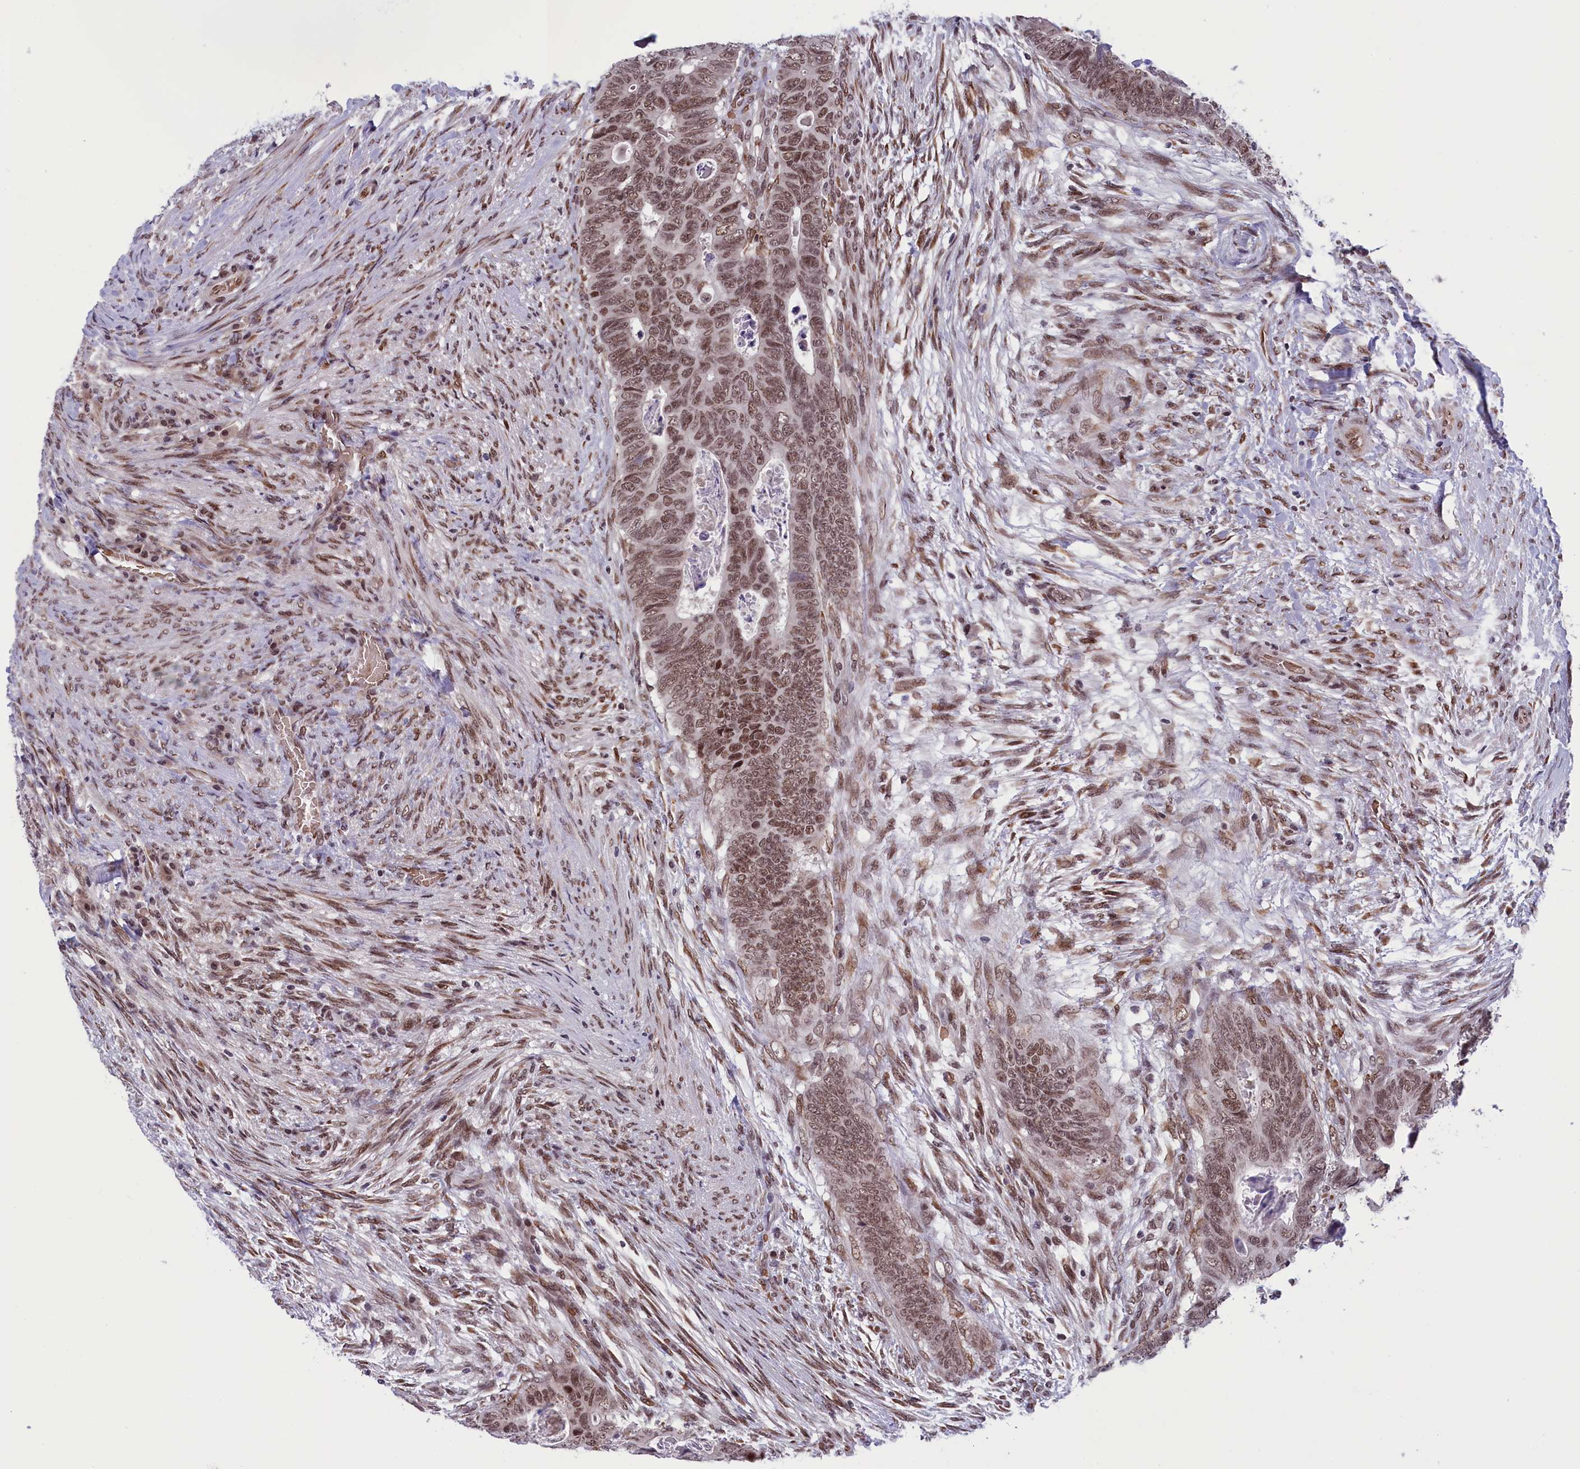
{"staining": {"intensity": "moderate", "quantity": ">75%", "location": "nuclear"}, "tissue": "colorectal cancer", "cell_type": "Tumor cells", "image_type": "cancer", "snomed": [{"axis": "morphology", "description": "Adenocarcinoma, NOS"}, {"axis": "topography", "description": "Rectum"}], "caption": "The micrograph reveals staining of adenocarcinoma (colorectal), revealing moderate nuclear protein positivity (brown color) within tumor cells.", "gene": "MPHOSPH8", "patient": {"sex": "female", "age": 78}}